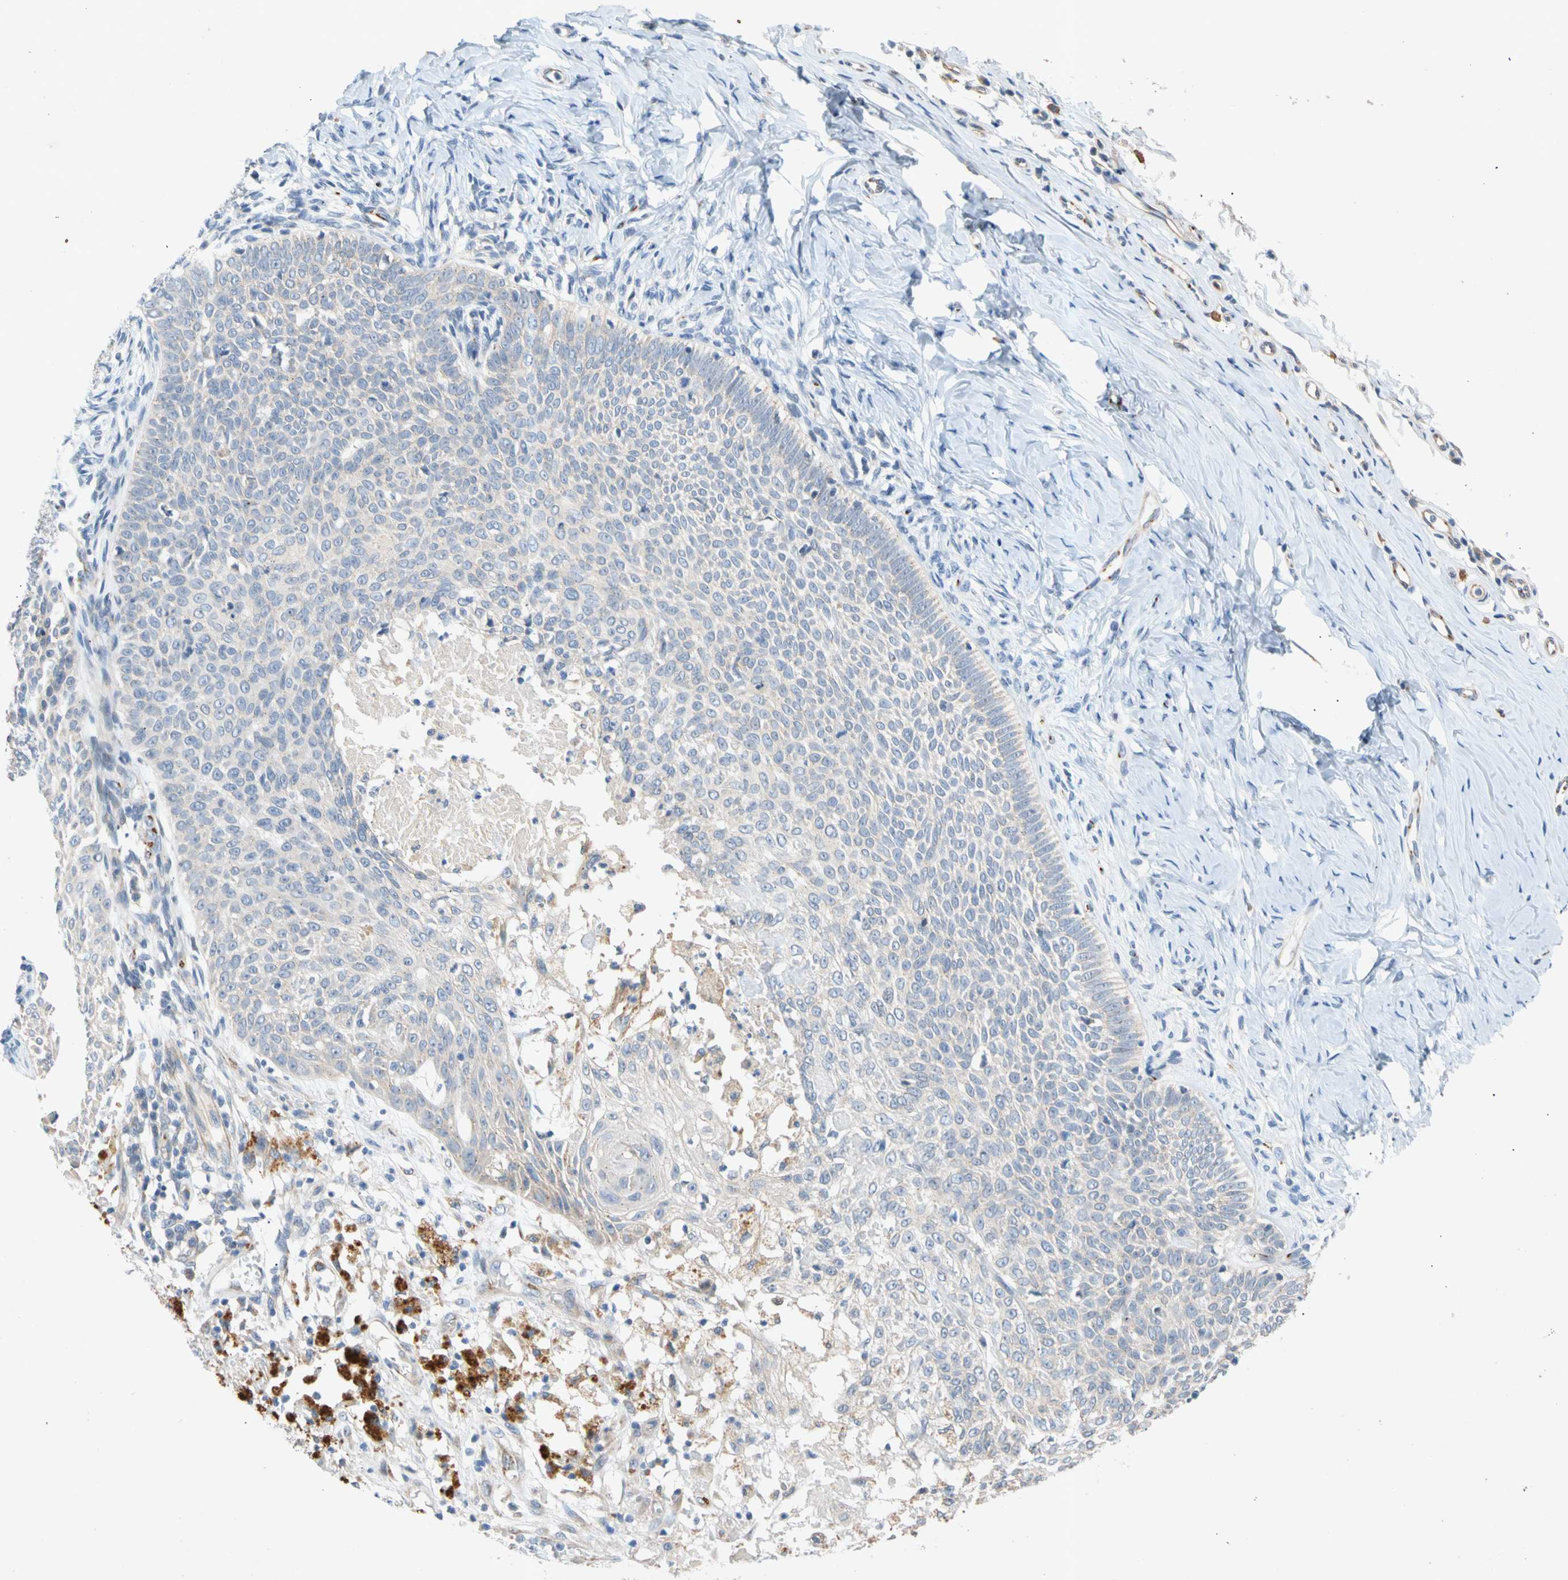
{"staining": {"intensity": "negative", "quantity": "none", "location": "none"}, "tissue": "skin cancer", "cell_type": "Tumor cells", "image_type": "cancer", "snomed": [{"axis": "morphology", "description": "Normal tissue, NOS"}, {"axis": "morphology", "description": "Basal cell carcinoma"}, {"axis": "topography", "description": "Skin"}], "caption": "Tumor cells show no significant positivity in skin cancer.", "gene": "GASK1B", "patient": {"sex": "male", "age": 87}}